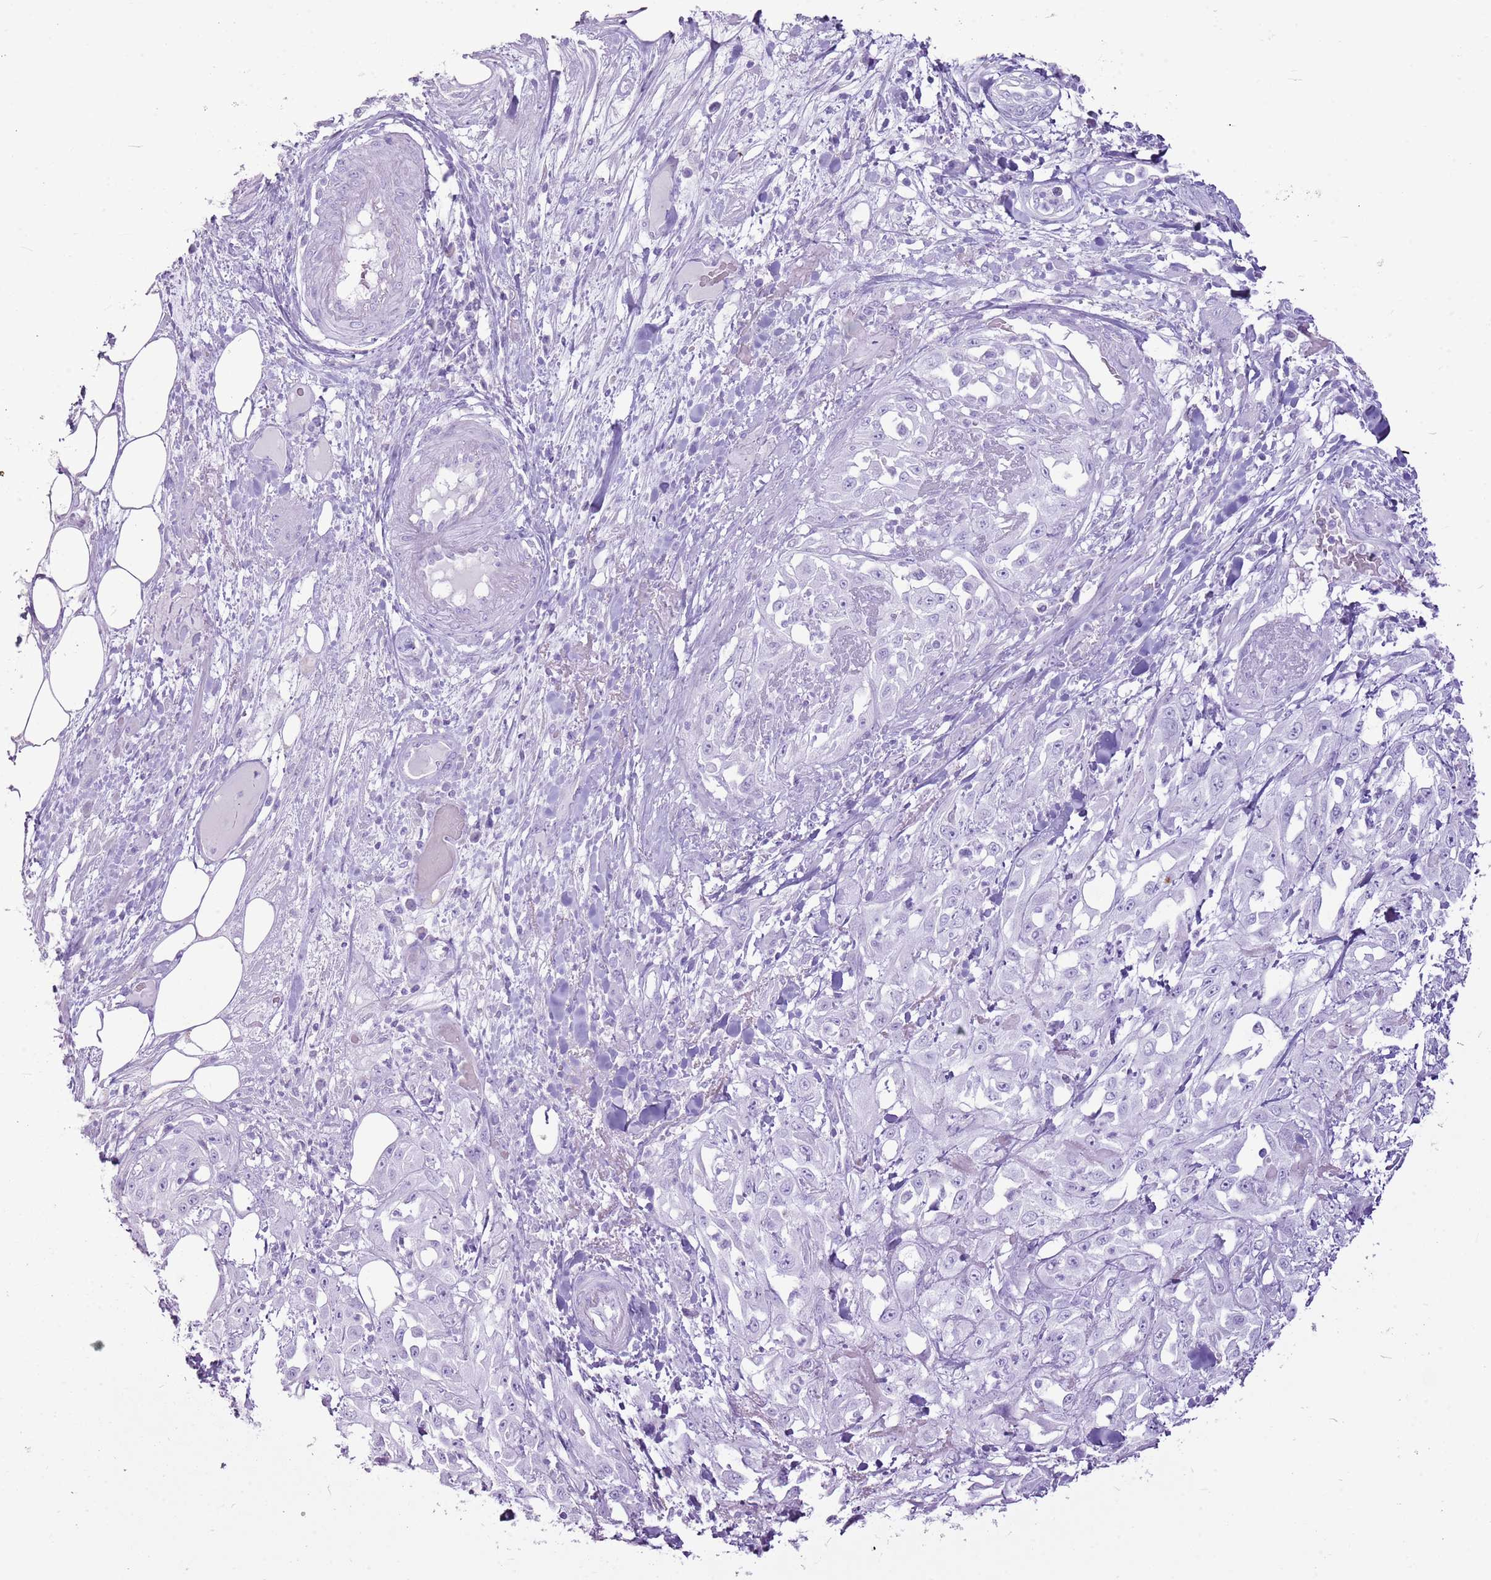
{"staining": {"intensity": "negative", "quantity": "none", "location": "none"}, "tissue": "skin cancer", "cell_type": "Tumor cells", "image_type": "cancer", "snomed": [{"axis": "morphology", "description": "Squamous cell carcinoma, NOS"}, {"axis": "morphology", "description": "Squamous cell carcinoma, metastatic, NOS"}, {"axis": "topography", "description": "Skin"}, {"axis": "topography", "description": "Lymph node"}], "caption": "Skin squamous cell carcinoma was stained to show a protein in brown. There is no significant expression in tumor cells.", "gene": "CNFN", "patient": {"sex": "male", "age": 75}}